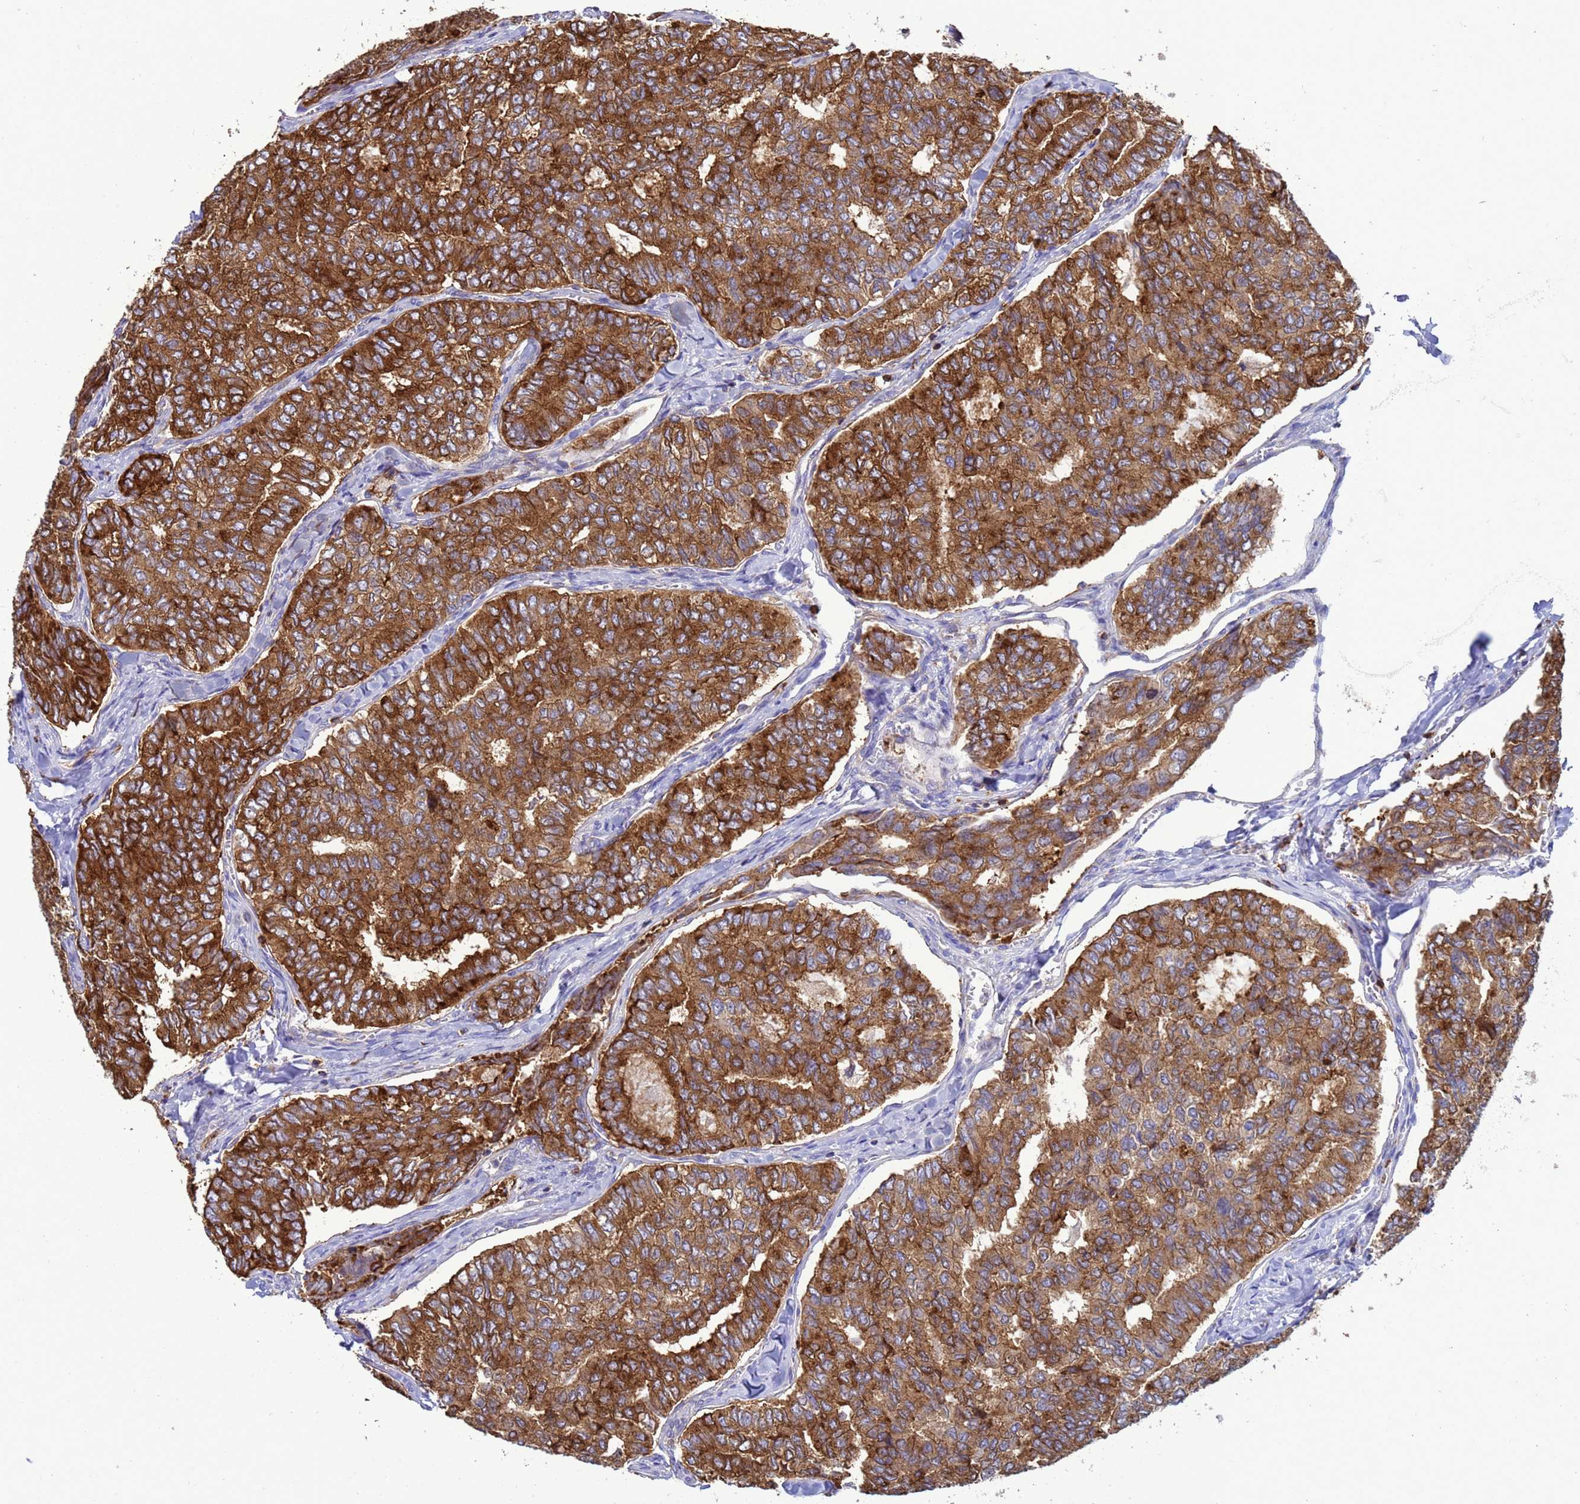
{"staining": {"intensity": "strong", "quantity": ">75%", "location": "cytoplasmic/membranous"}, "tissue": "thyroid cancer", "cell_type": "Tumor cells", "image_type": "cancer", "snomed": [{"axis": "morphology", "description": "Papillary adenocarcinoma, NOS"}, {"axis": "topography", "description": "Thyroid gland"}], "caption": "Protein positivity by immunohistochemistry (IHC) demonstrates strong cytoplasmic/membranous positivity in about >75% of tumor cells in thyroid papillary adenocarcinoma.", "gene": "EZR", "patient": {"sex": "female", "age": 35}}